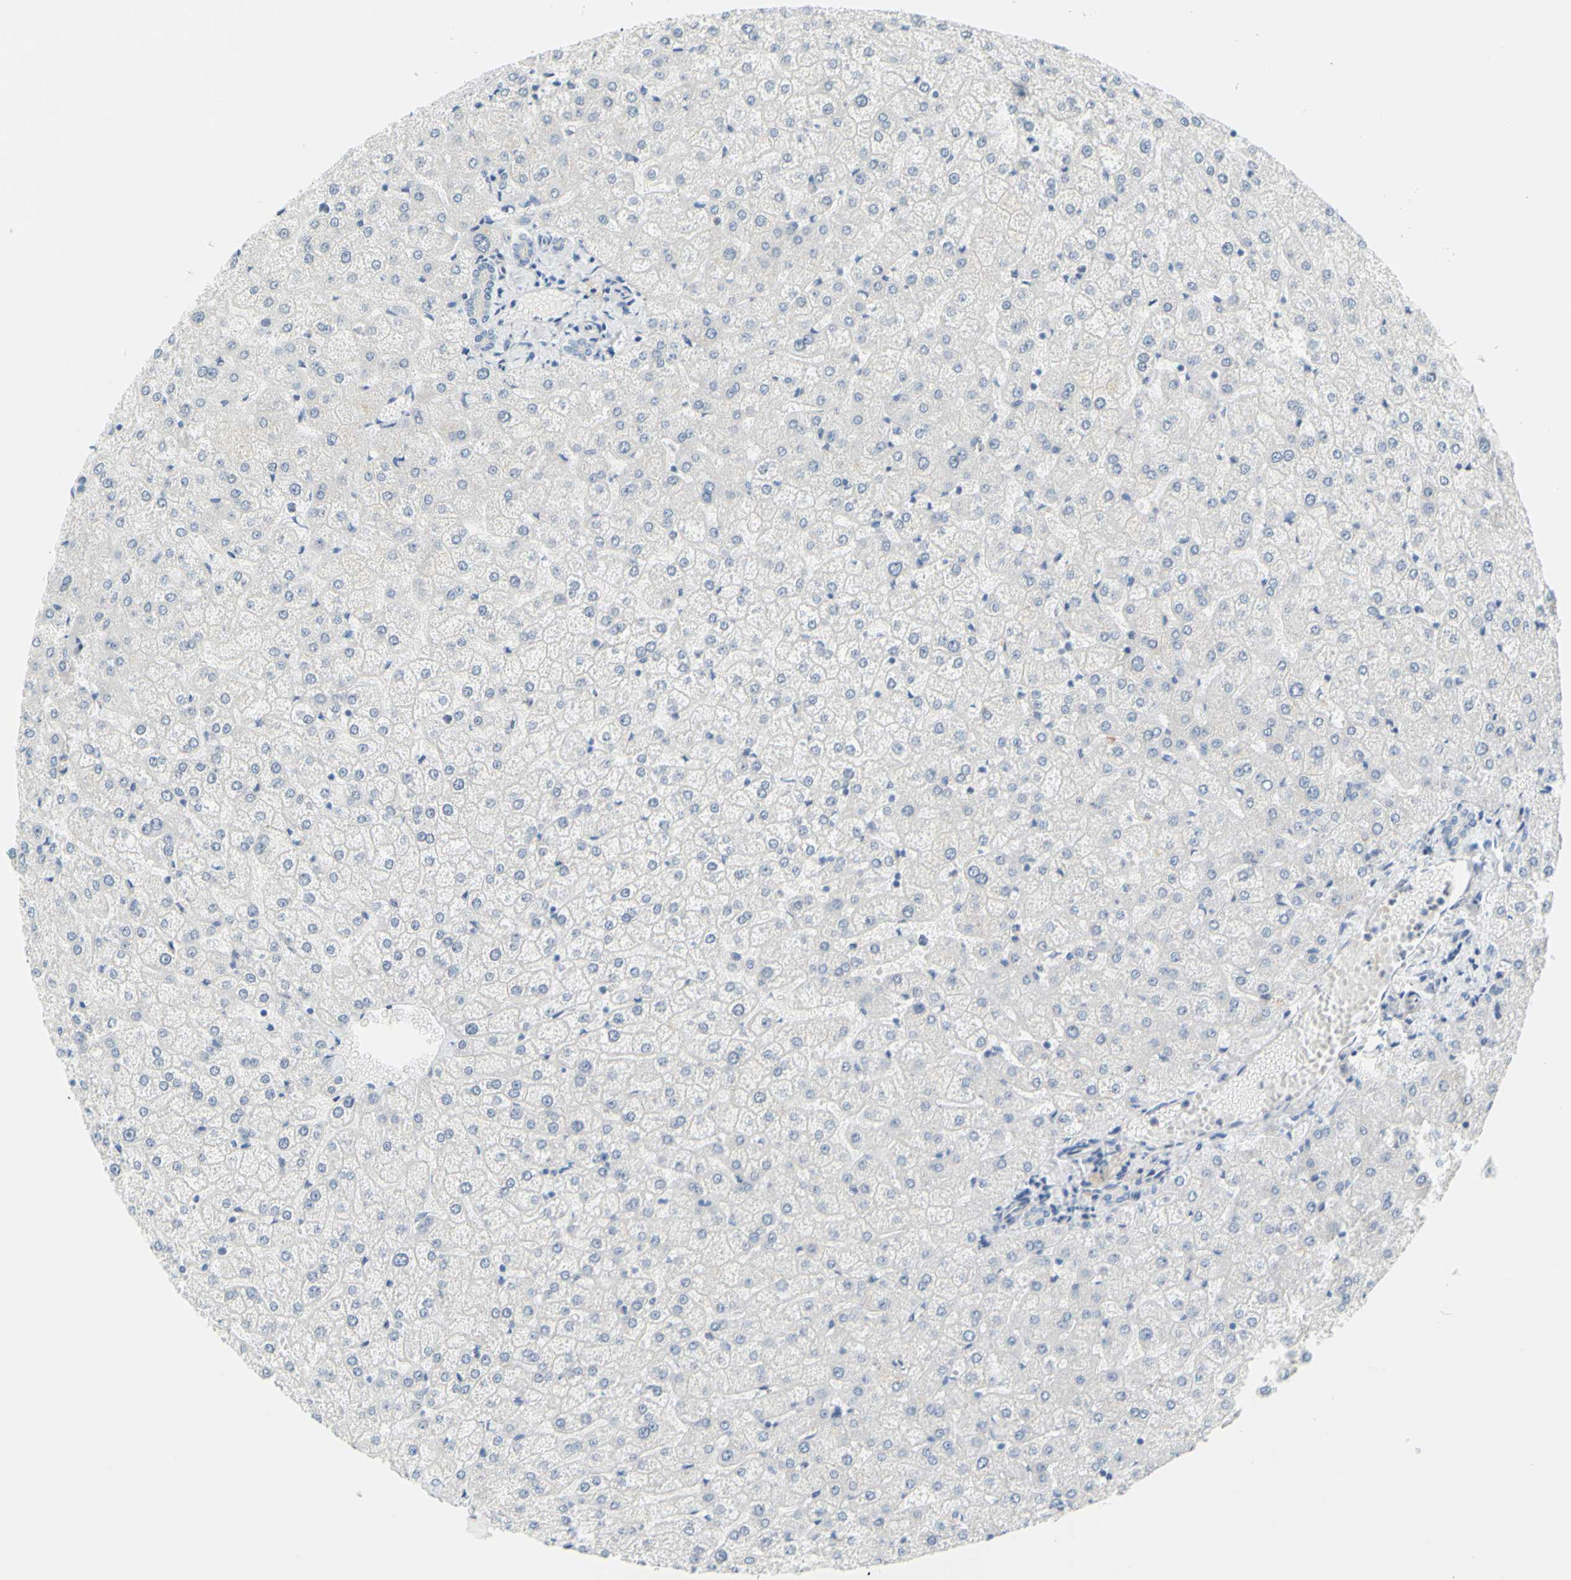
{"staining": {"intensity": "negative", "quantity": "none", "location": "none"}, "tissue": "liver", "cell_type": "Cholangiocytes", "image_type": "normal", "snomed": [{"axis": "morphology", "description": "Normal tissue, NOS"}, {"axis": "topography", "description": "Liver"}], "caption": "This is an immunohistochemistry micrograph of normal liver. There is no expression in cholangiocytes.", "gene": "DCT", "patient": {"sex": "female", "age": 32}}